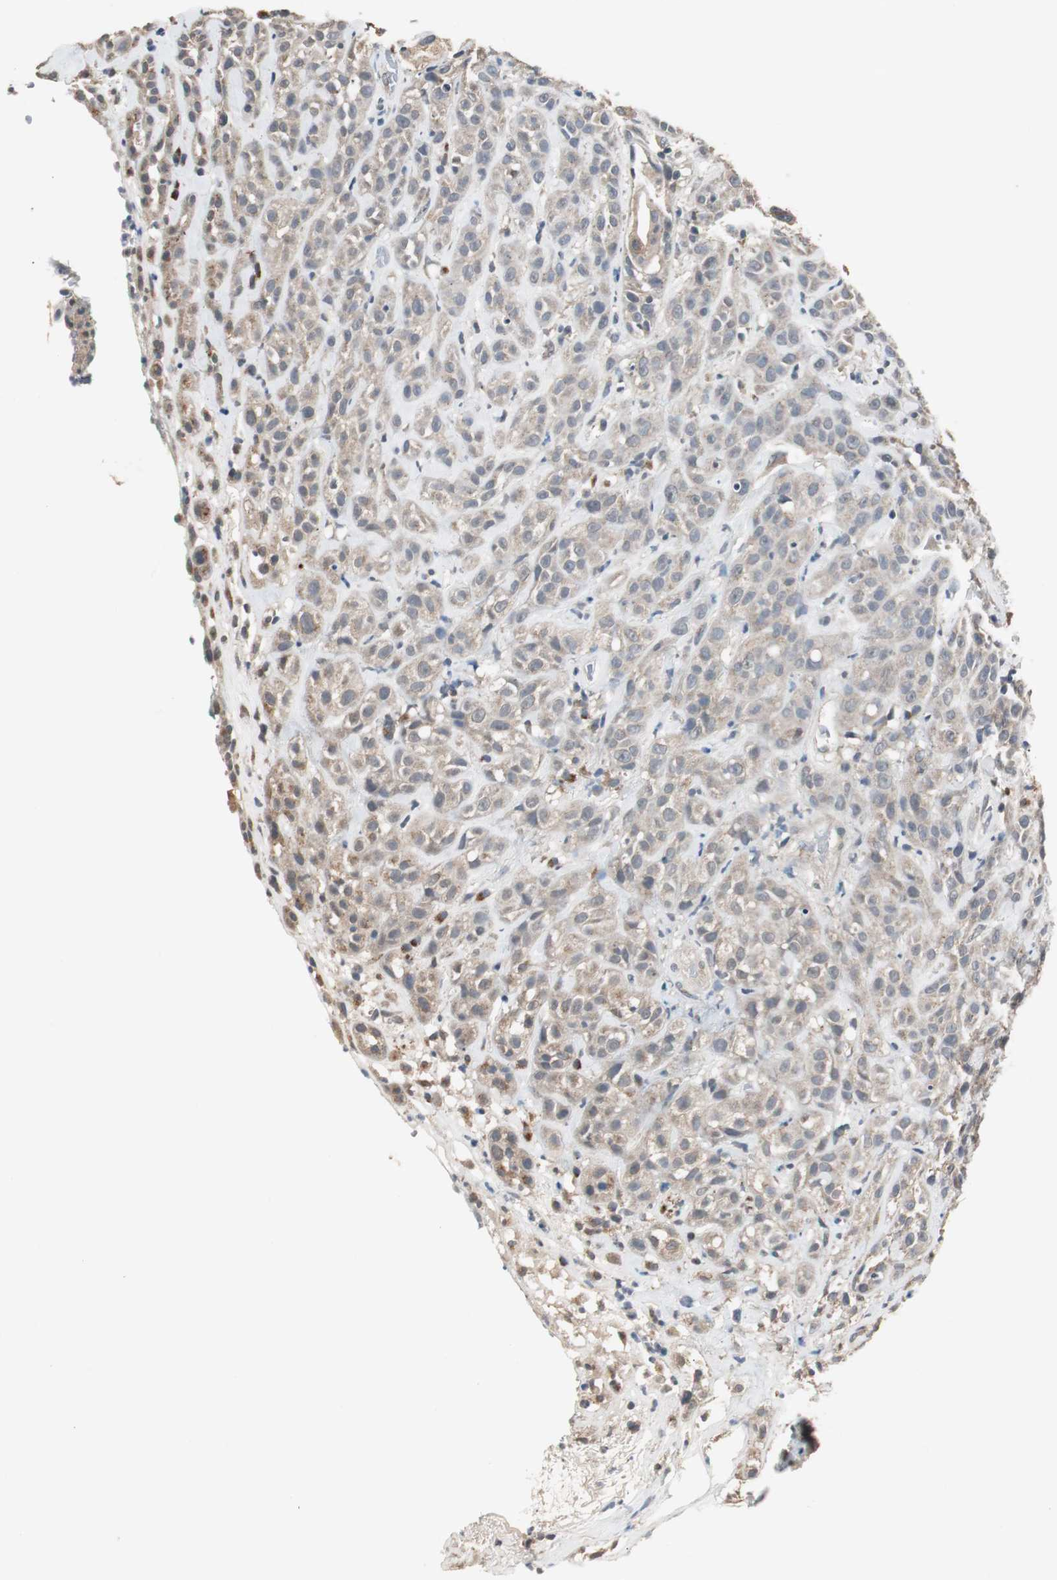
{"staining": {"intensity": "weak", "quantity": "25%-75%", "location": "cytoplasmic/membranous"}, "tissue": "head and neck cancer", "cell_type": "Tumor cells", "image_type": "cancer", "snomed": [{"axis": "morphology", "description": "Squamous cell carcinoma, NOS"}, {"axis": "topography", "description": "Head-Neck"}], "caption": "This is an image of IHC staining of head and neck cancer (squamous cell carcinoma), which shows weak expression in the cytoplasmic/membranous of tumor cells.", "gene": "PTPRN2", "patient": {"sex": "male", "age": 62}}